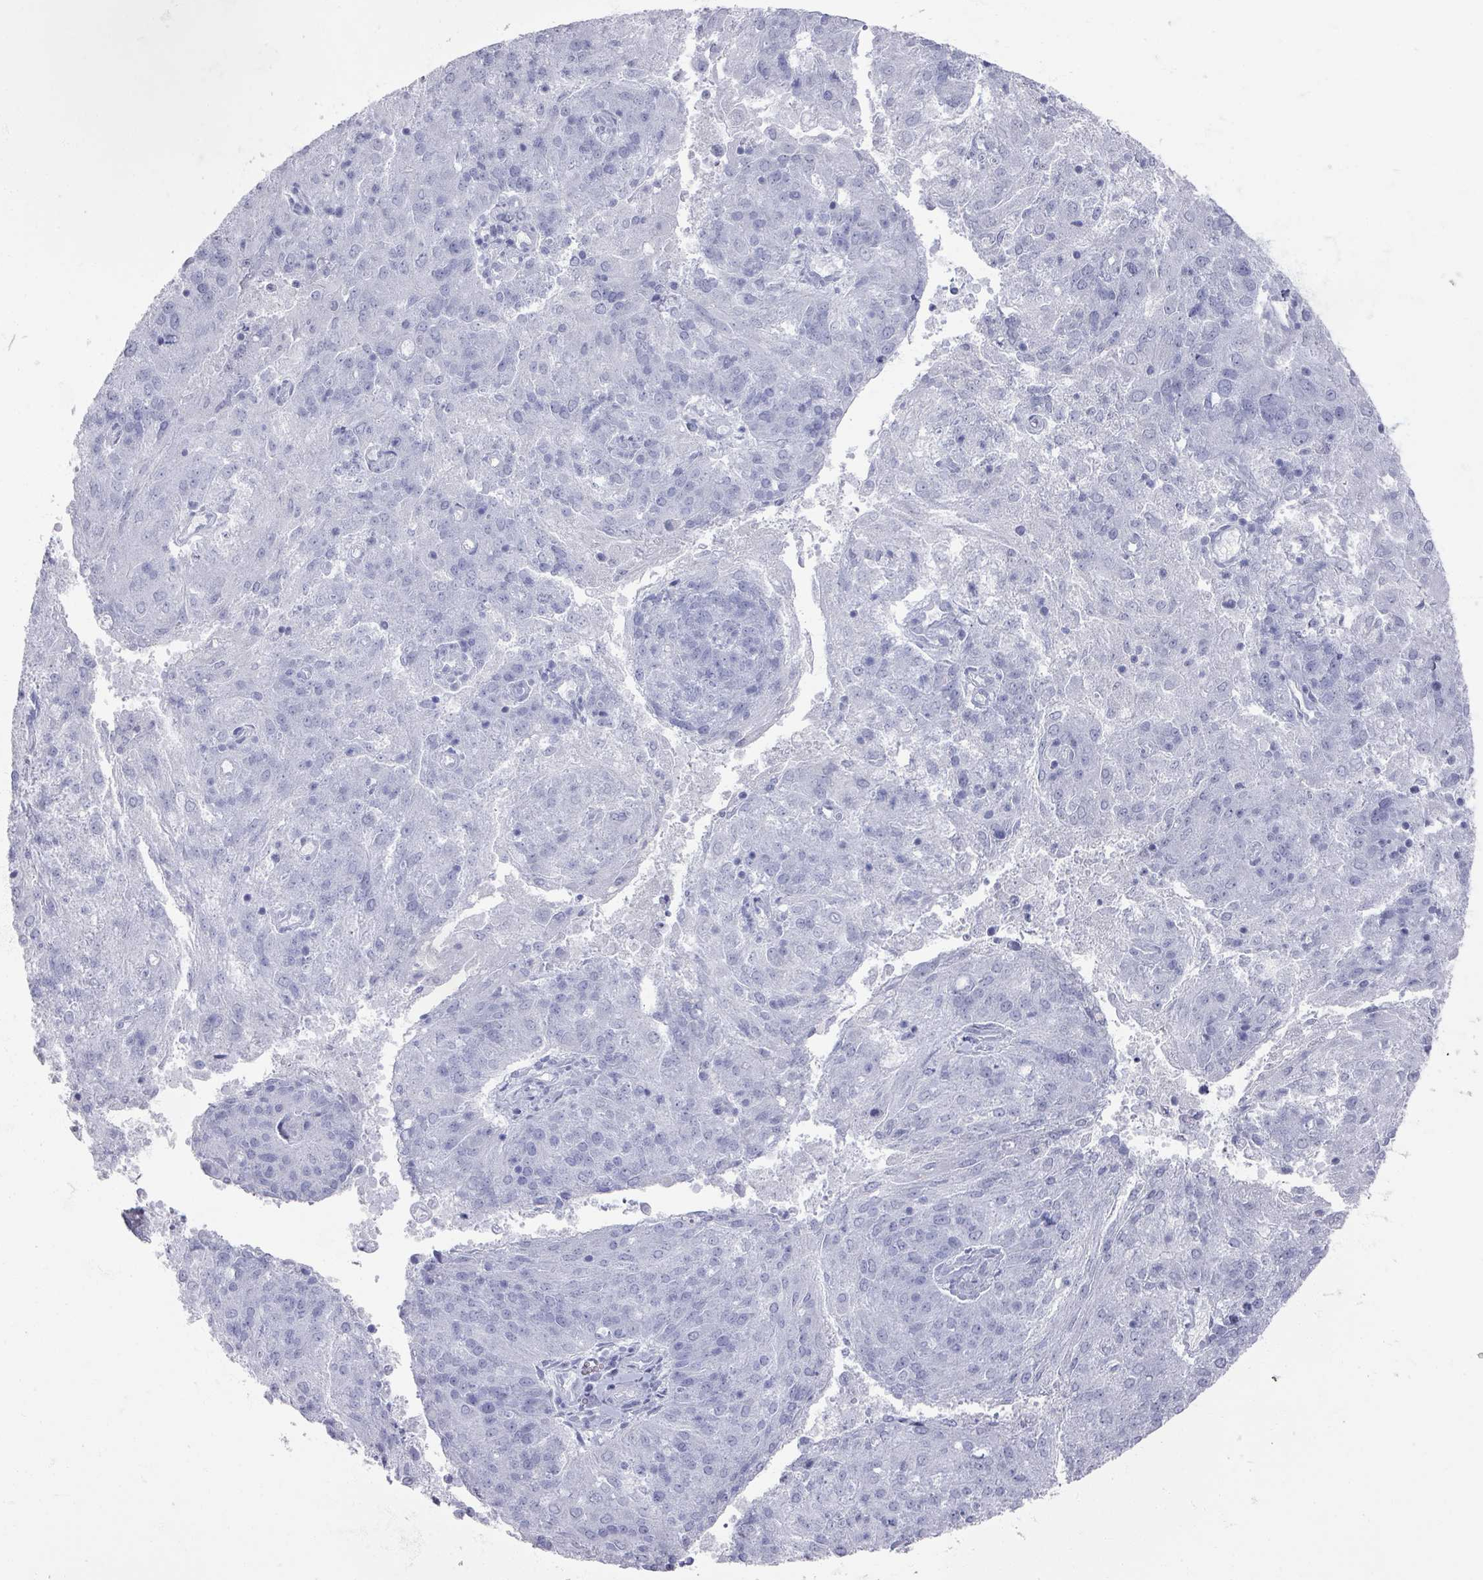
{"staining": {"intensity": "negative", "quantity": "none", "location": "none"}, "tissue": "endometrial cancer", "cell_type": "Tumor cells", "image_type": "cancer", "snomed": [{"axis": "morphology", "description": "Adenocarcinoma, NOS"}, {"axis": "topography", "description": "Endometrium"}], "caption": "Adenocarcinoma (endometrial) was stained to show a protein in brown. There is no significant expression in tumor cells. (DAB (3,3'-diaminobenzidine) immunohistochemistry (IHC) with hematoxylin counter stain).", "gene": "OMG", "patient": {"sex": "female", "age": 82}}